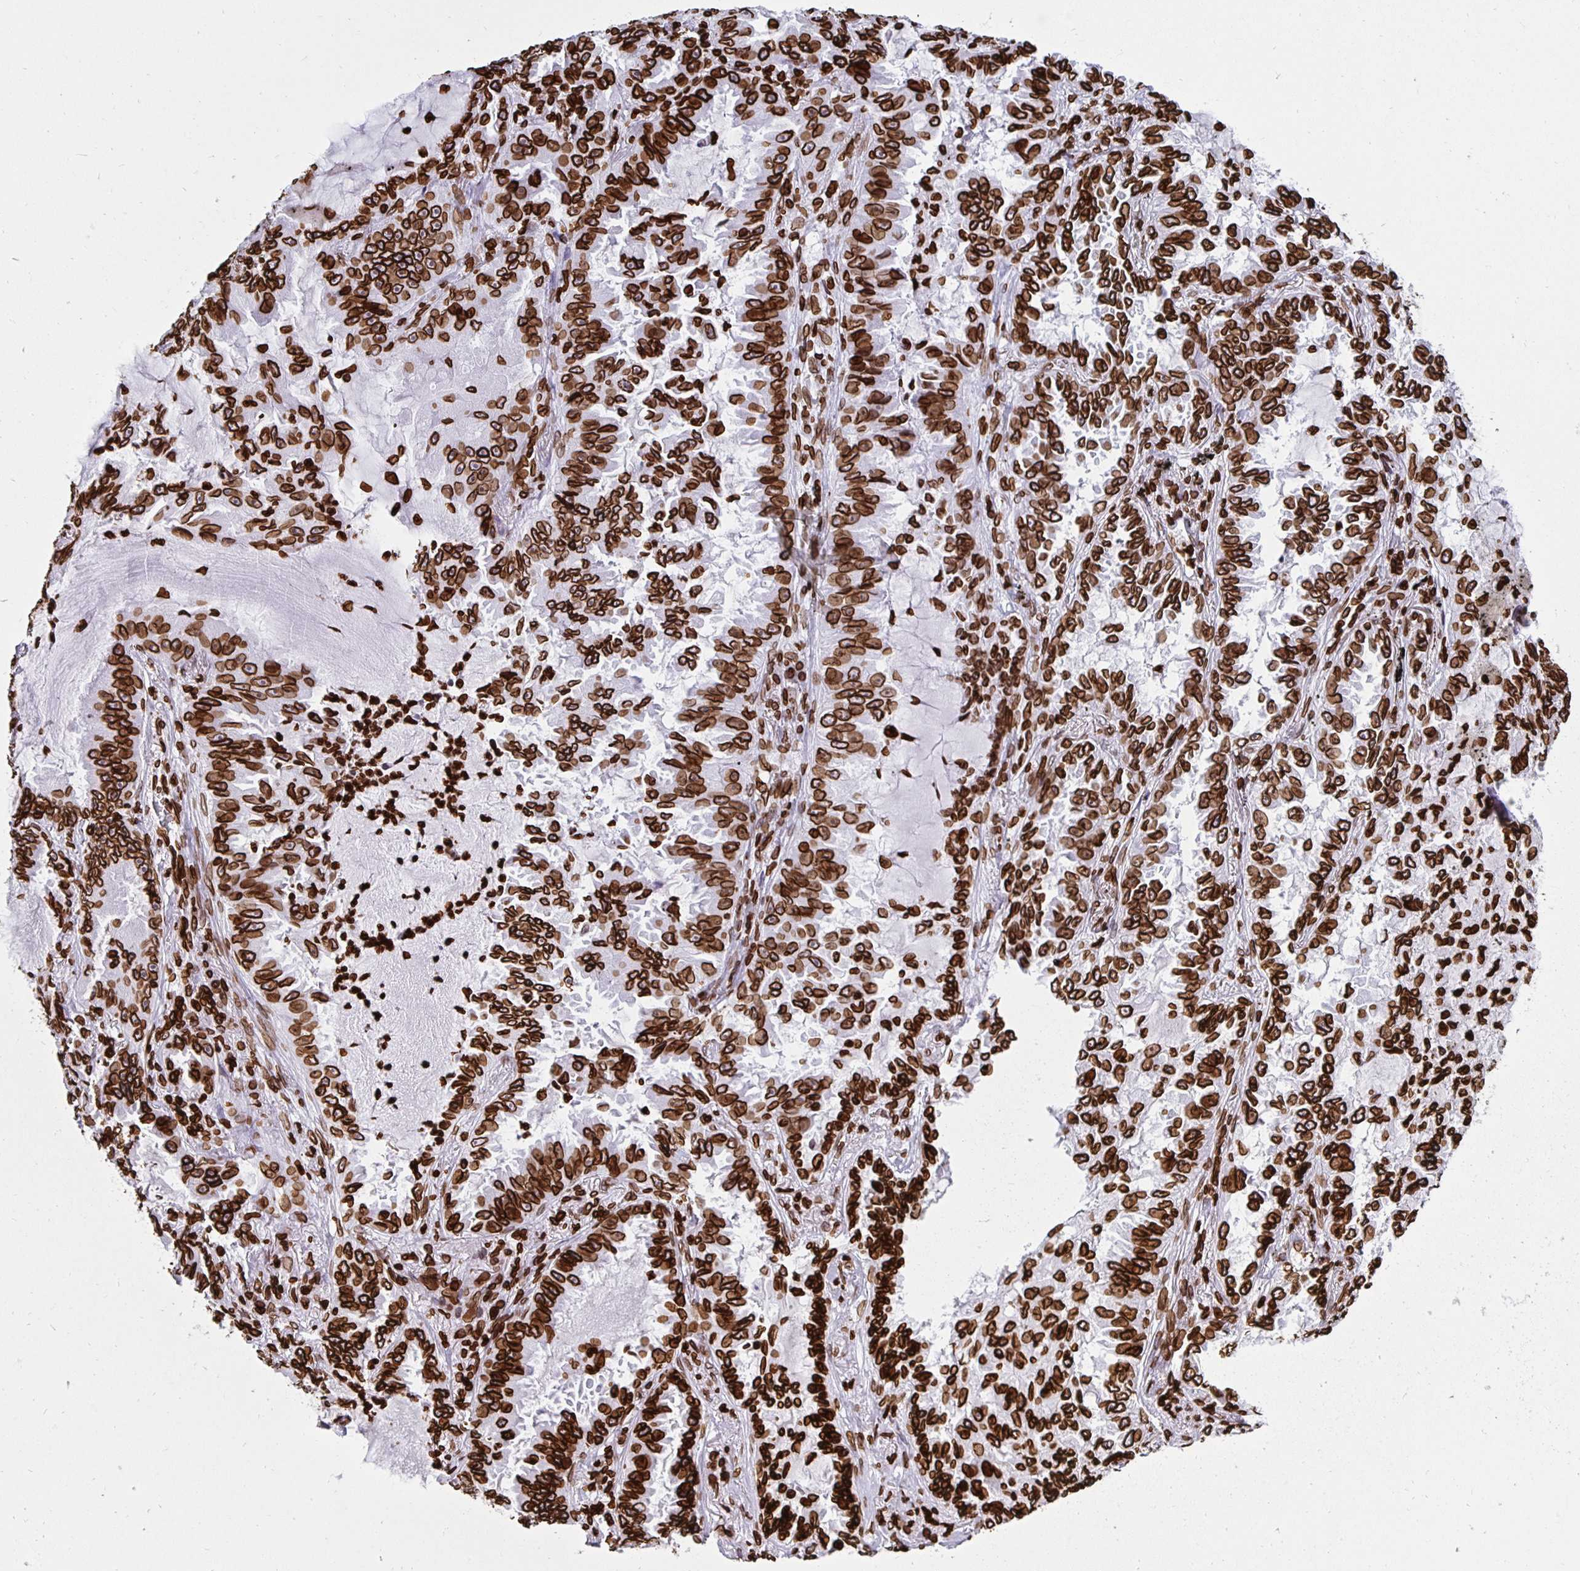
{"staining": {"intensity": "strong", "quantity": ">75%", "location": "cytoplasmic/membranous,nuclear"}, "tissue": "lung cancer", "cell_type": "Tumor cells", "image_type": "cancer", "snomed": [{"axis": "morphology", "description": "Adenocarcinoma, NOS"}, {"axis": "topography", "description": "Lung"}], "caption": "Protein expression by IHC demonstrates strong cytoplasmic/membranous and nuclear staining in approximately >75% of tumor cells in lung adenocarcinoma.", "gene": "LMNB1", "patient": {"sex": "female", "age": 52}}